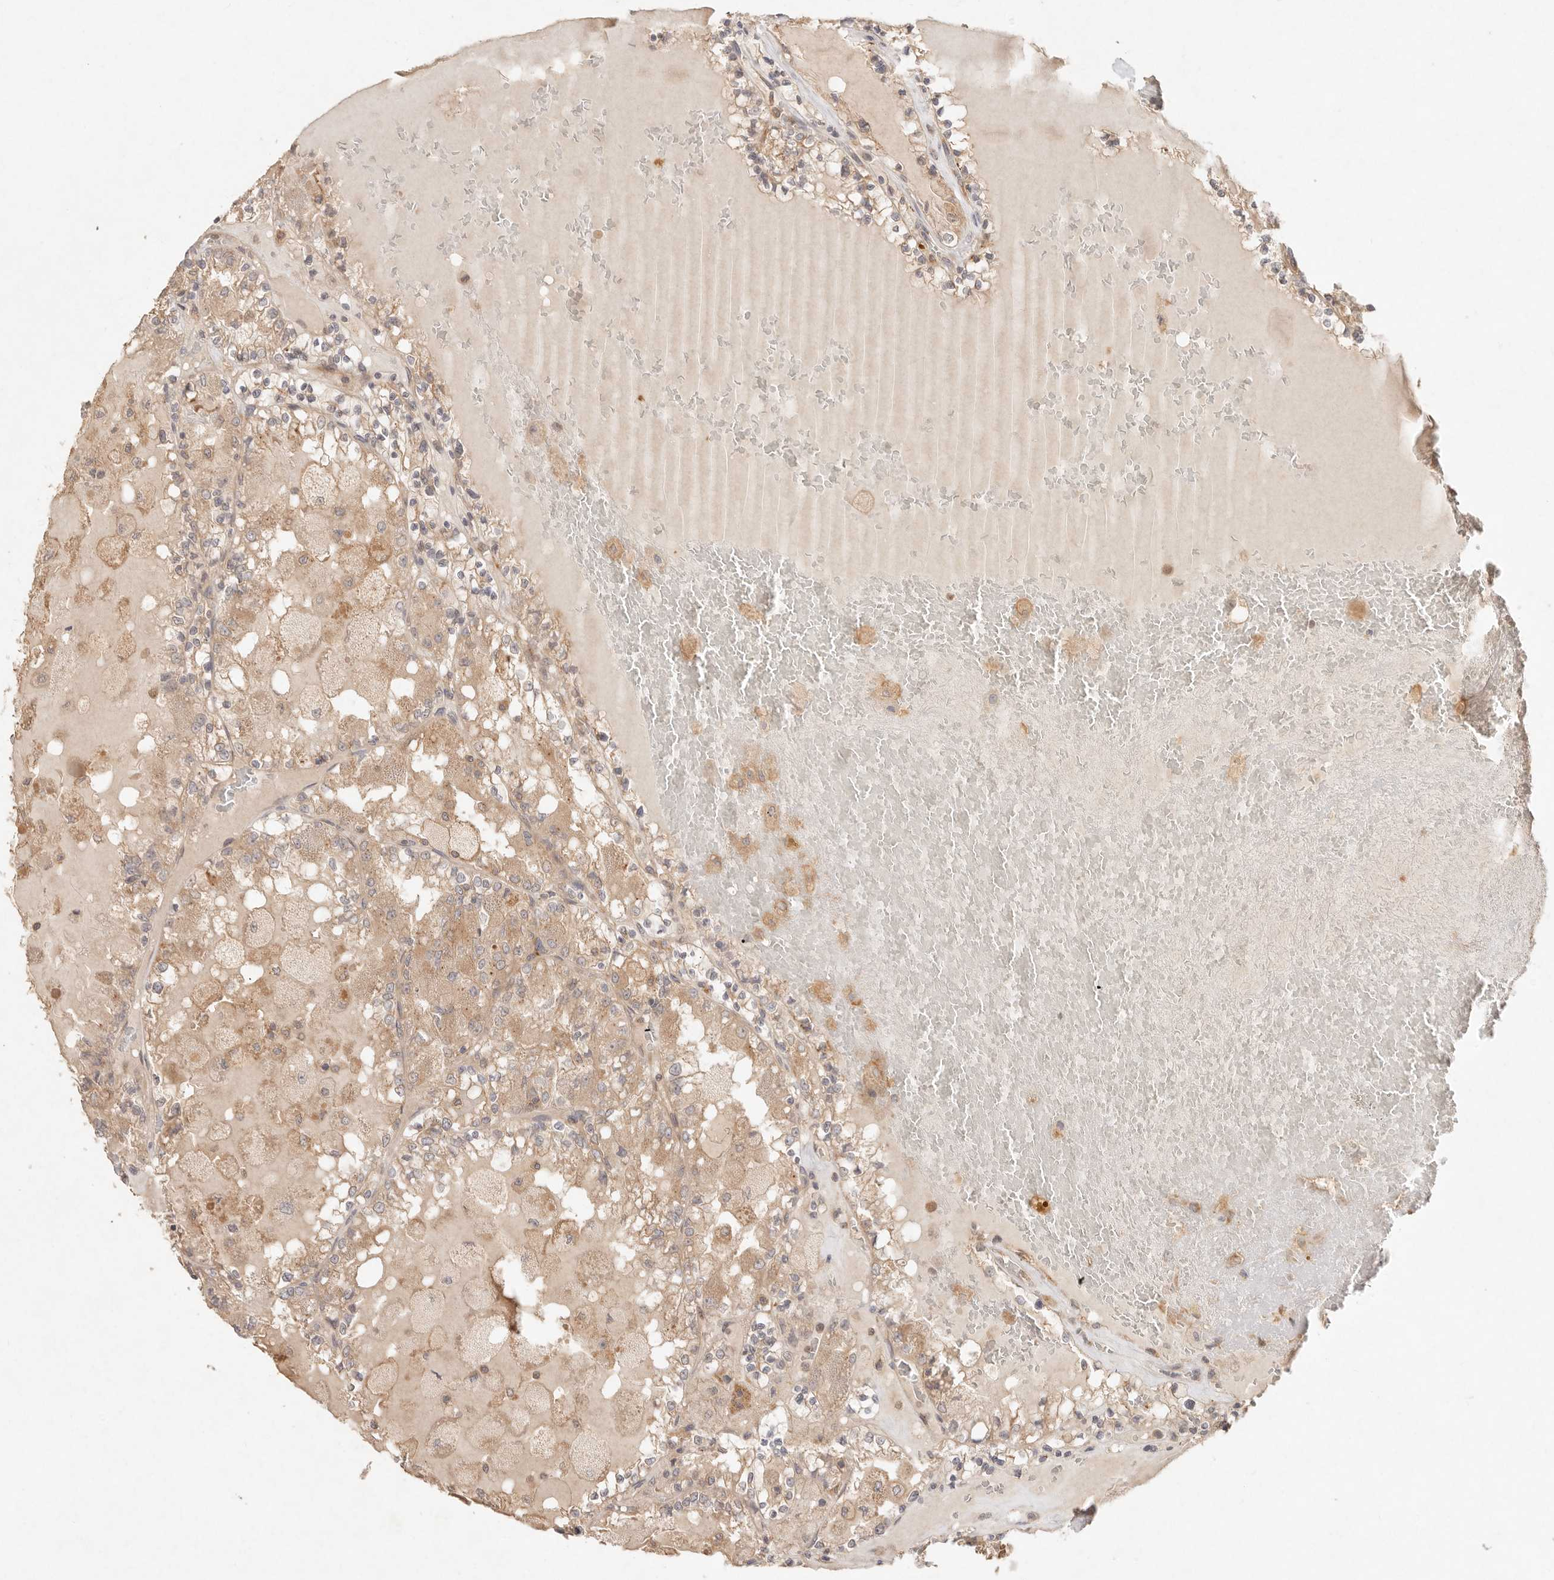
{"staining": {"intensity": "weak", "quantity": ">75%", "location": "cytoplasmic/membranous"}, "tissue": "renal cancer", "cell_type": "Tumor cells", "image_type": "cancer", "snomed": [{"axis": "morphology", "description": "Adenocarcinoma, NOS"}, {"axis": "topography", "description": "Kidney"}], "caption": "Immunohistochemistry (DAB) staining of renal cancer (adenocarcinoma) demonstrates weak cytoplasmic/membranous protein expression in about >75% of tumor cells. The staining was performed using DAB (3,3'-diaminobenzidine), with brown indicating positive protein expression. Nuclei are stained blue with hematoxylin.", "gene": "HECTD3", "patient": {"sex": "female", "age": 56}}